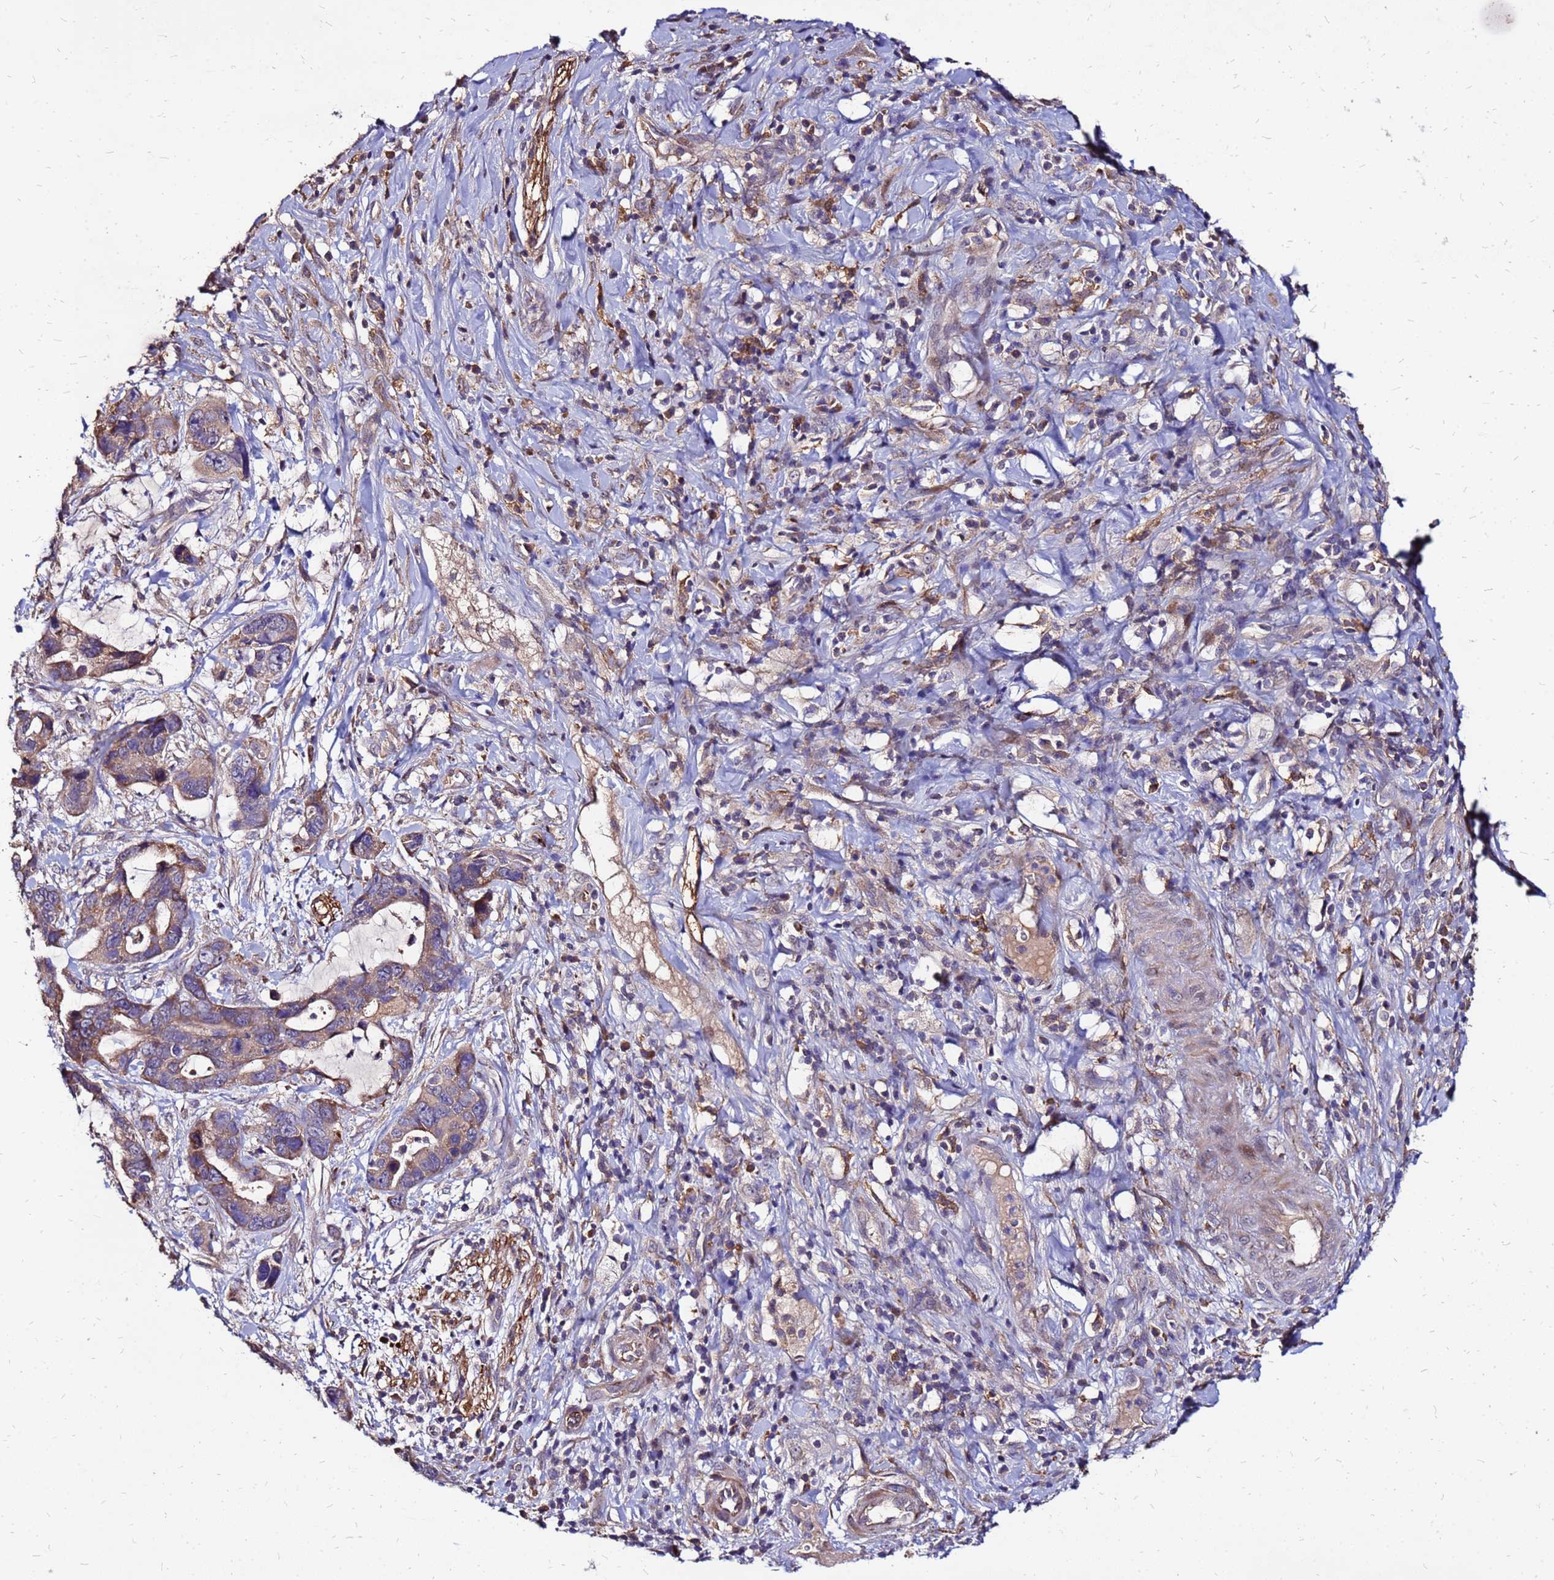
{"staining": {"intensity": "moderate", "quantity": ">75%", "location": "cytoplasmic/membranous"}, "tissue": "pancreatic cancer", "cell_type": "Tumor cells", "image_type": "cancer", "snomed": [{"axis": "morphology", "description": "Normal tissue, NOS"}, {"axis": "morphology", "description": "Adenocarcinoma, NOS"}, {"axis": "topography", "description": "Lymph node"}, {"axis": "topography", "description": "Pancreas"}], "caption": "An image showing moderate cytoplasmic/membranous staining in approximately >75% of tumor cells in adenocarcinoma (pancreatic), as visualized by brown immunohistochemical staining.", "gene": "ARHGEF5", "patient": {"sex": "female", "age": 67}}